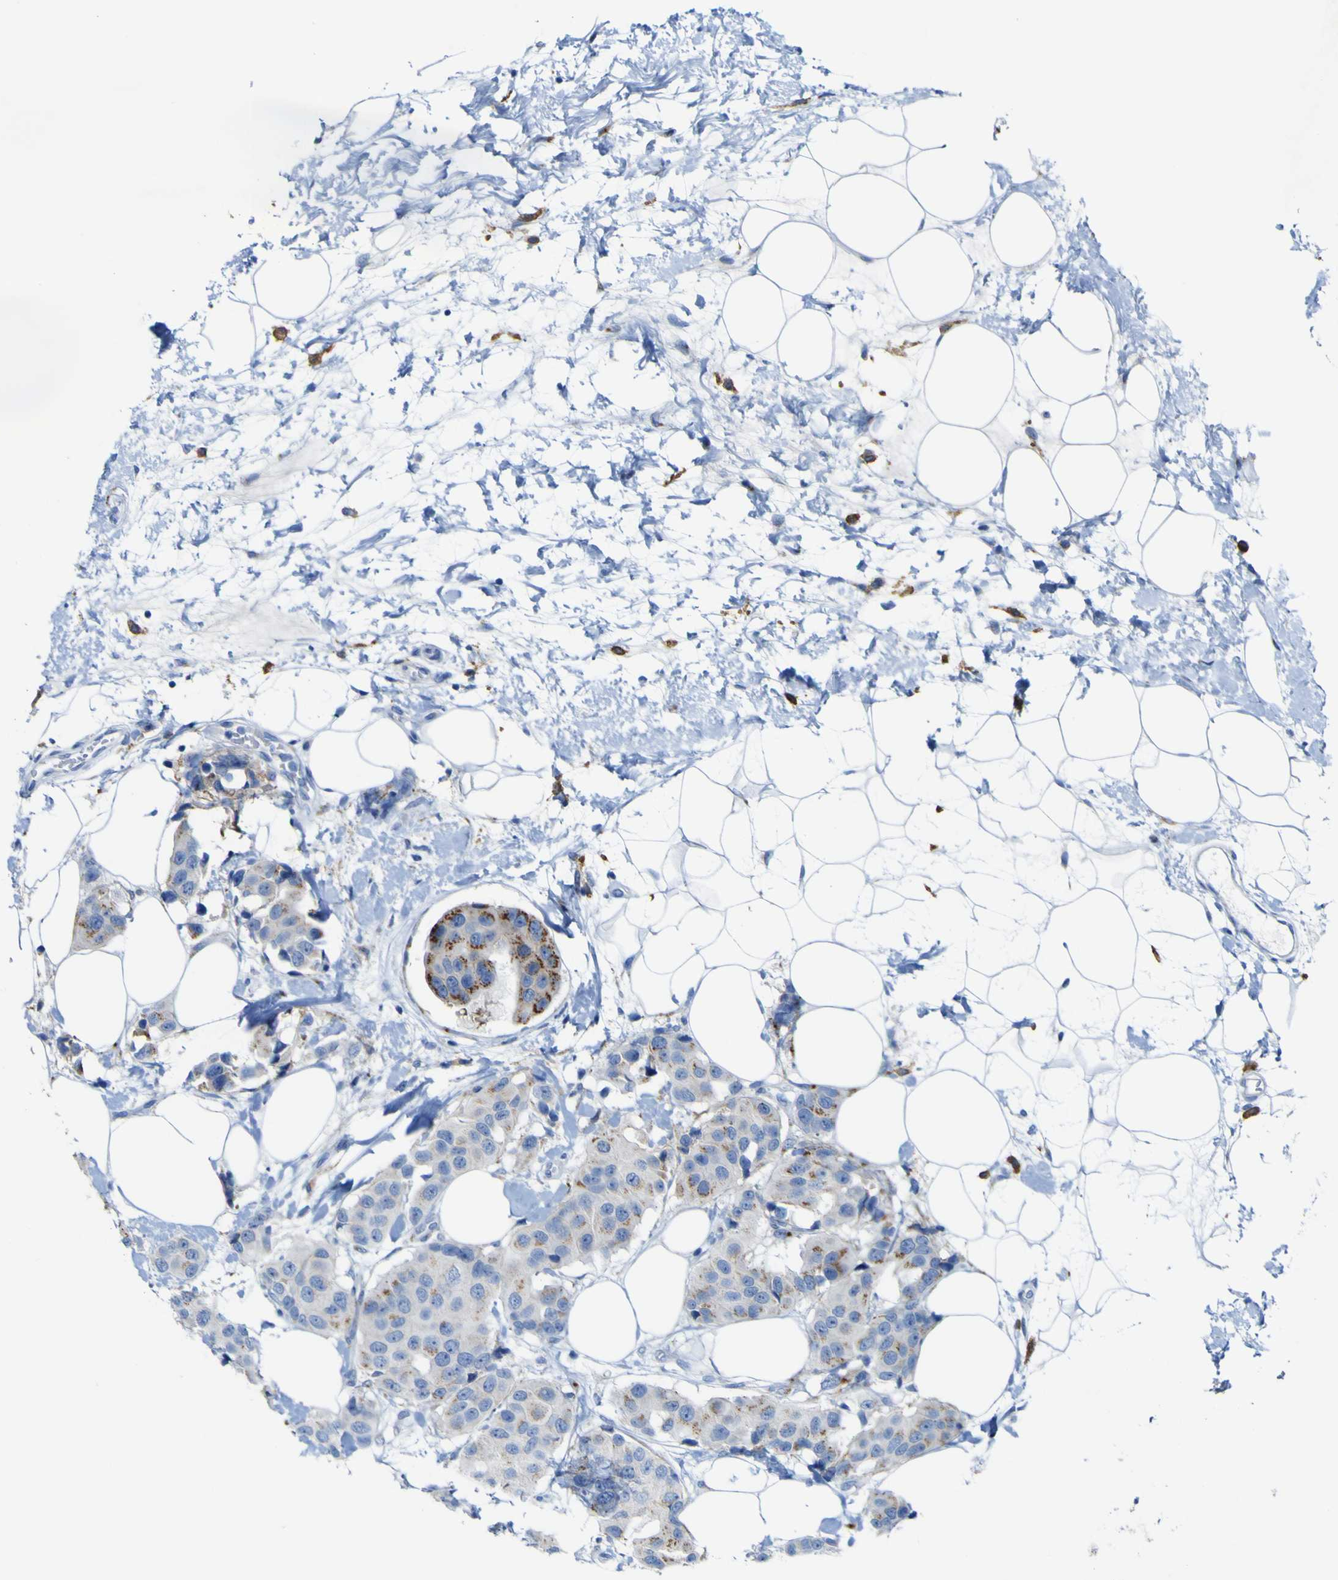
{"staining": {"intensity": "moderate", "quantity": "<25%", "location": "cytoplasmic/membranous"}, "tissue": "breast cancer", "cell_type": "Tumor cells", "image_type": "cancer", "snomed": [{"axis": "morphology", "description": "Normal tissue, NOS"}, {"axis": "morphology", "description": "Duct carcinoma"}, {"axis": "topography", "description": "Breast"}], "caption": "A brown stain highlights moderate cytoplasmic/membranous expression of a protein in human breast cancer (infiltrating ductal carcinoma) tumor cells.", "gene": "PTPRF", "patient": {"sex": "female", "age": 39}}